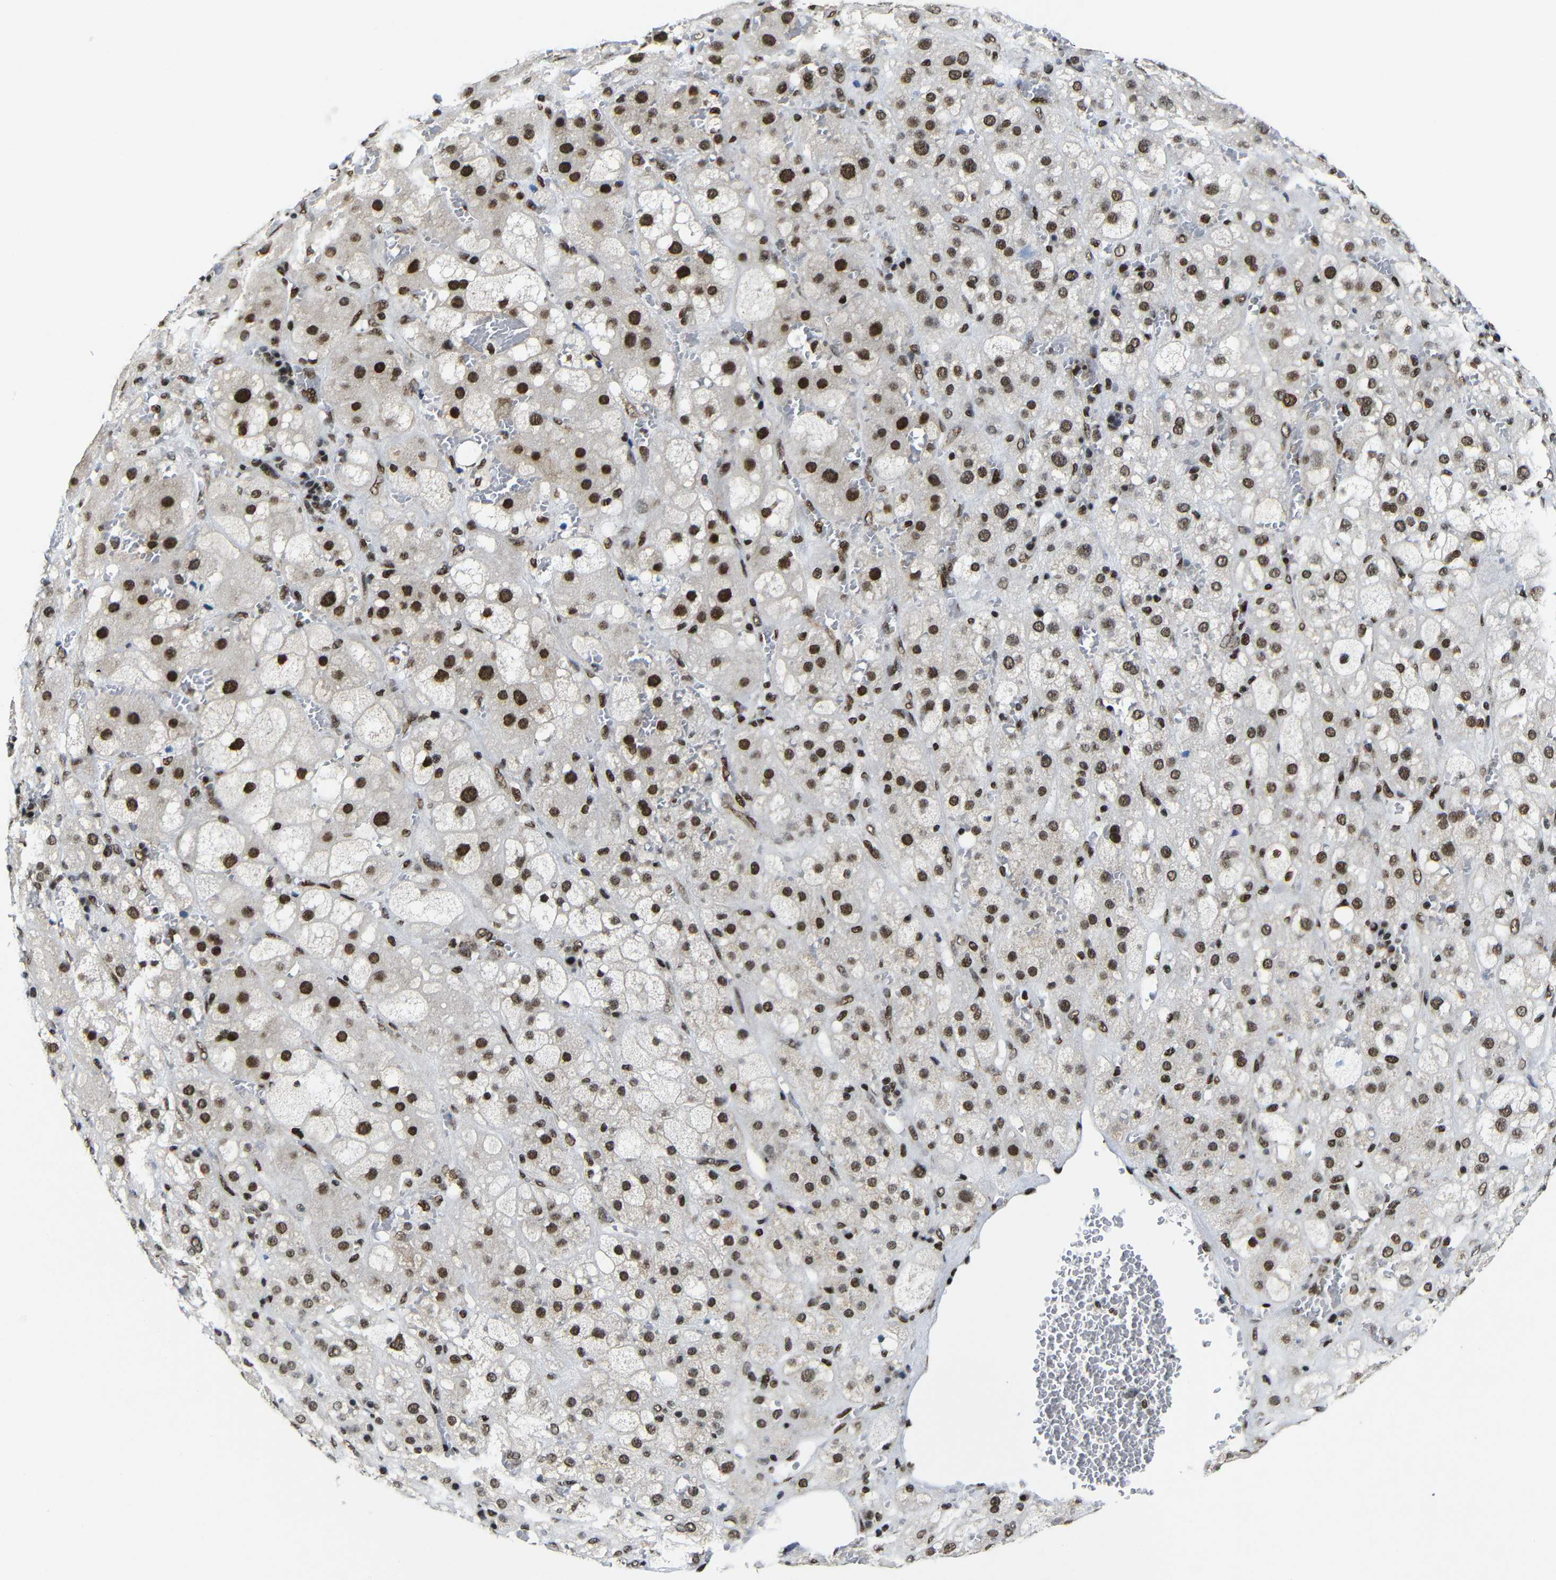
{"staining": {"intensity": "strong", "quantity": ">75%", "location": "nuclear"}, "tissue": "adrenal gland", "cell_type": "Glandular cells", "image_type": "normal", "snomed": [{"axis": "morphology", "description": "Normal tissue, NOS"}, {"axis": "topography", "description": "Adrenal gland"}], "caption": "Immunohistochemistry (IHC) photomicrograph of normal adrenal gland: human adrenal gland stained using IHC reveals high levels of strong protein expression localized specifically in the nuclear of glandular cells, appearing as a nuclear brown color.", "gene": "PTBP1", "patient": {"sex": "female", "age": 47}}